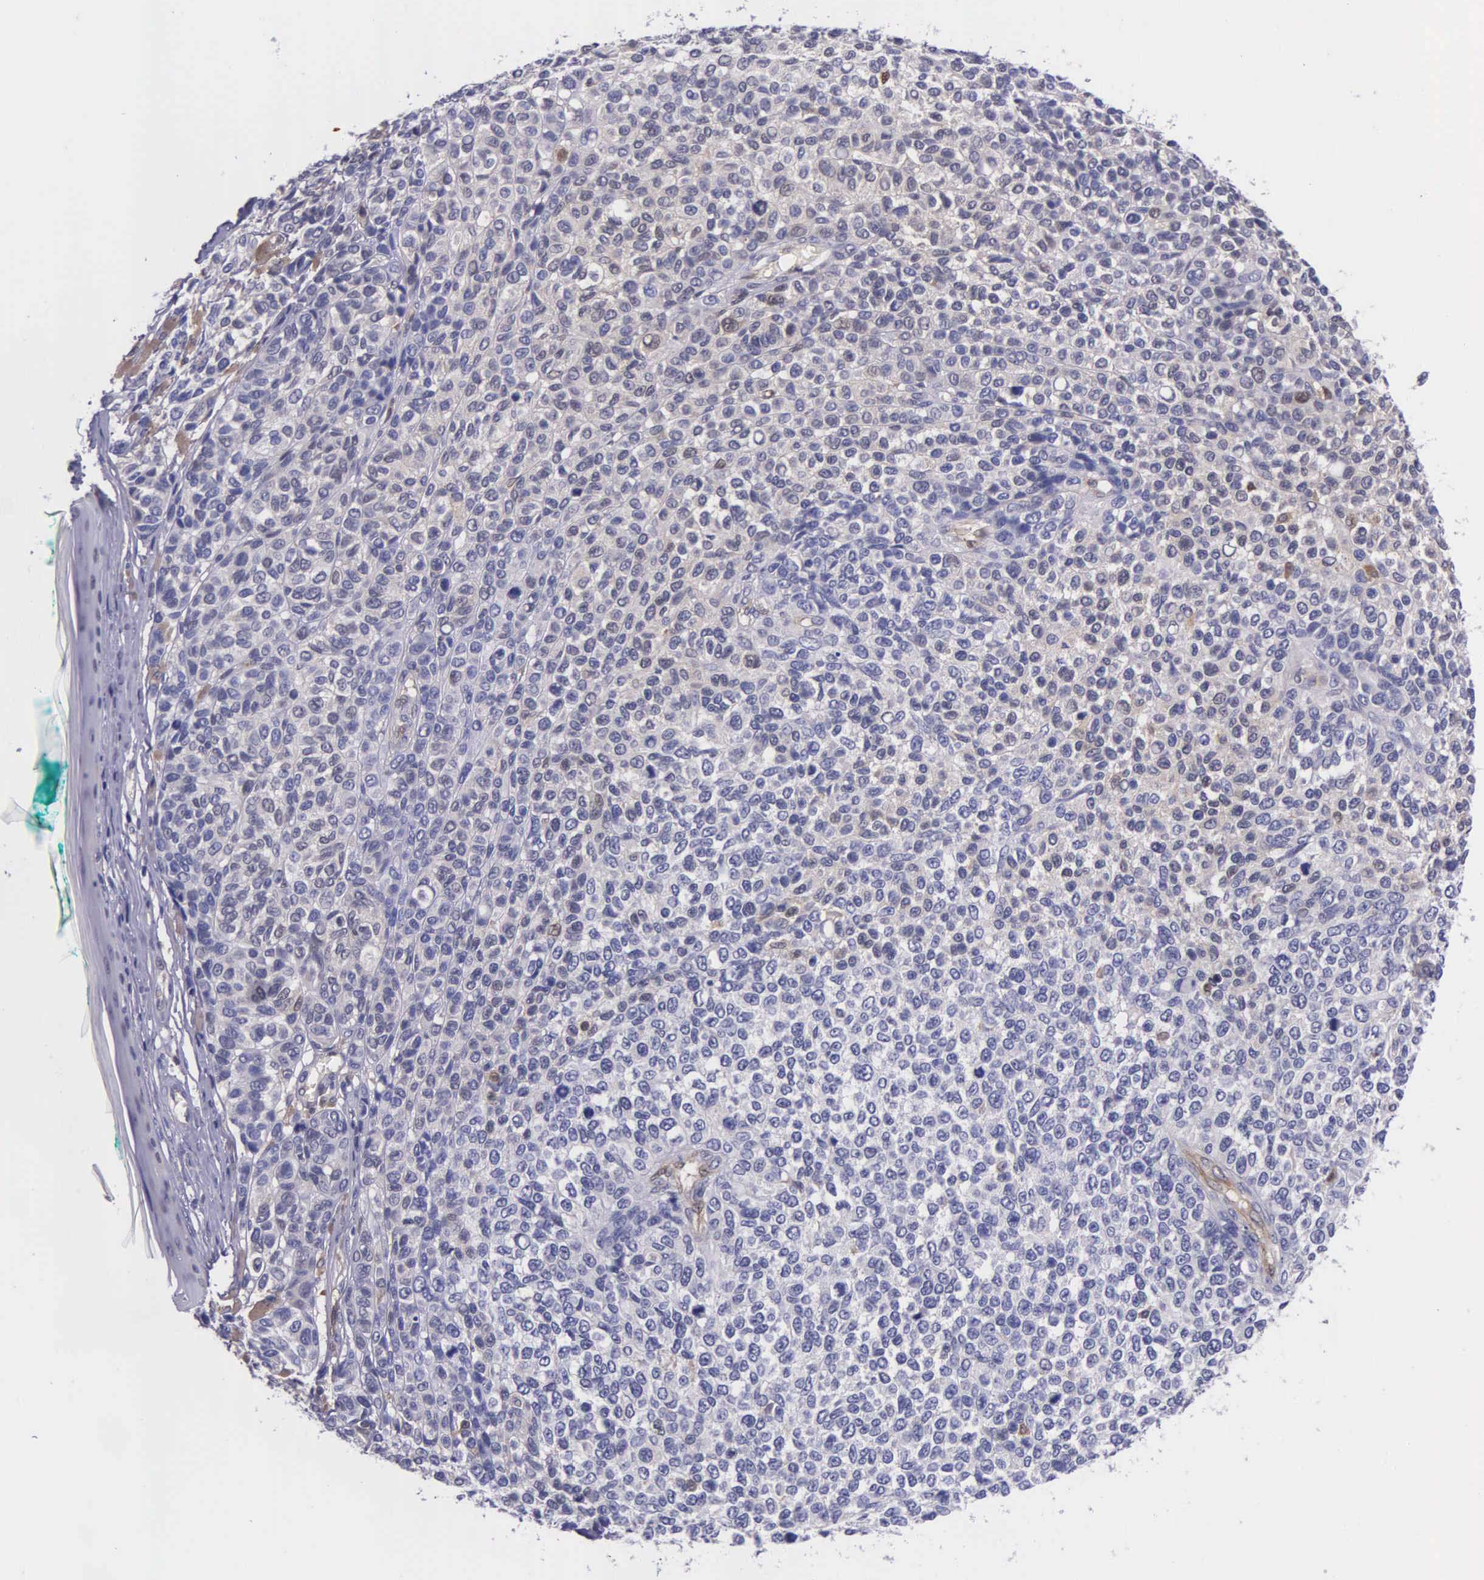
{"staining": {"intensity": "negative", "quantity": "none", "location": "none"}, "tissue": "melanoma", "cell_type": "Tumor cells", "image_type": "cancer", "snomed": [{"axis": "morphology", "description": "Malignant melanoma, NOS"}, {"axis": "topography", "description": "Skin"}], "caption": "Immunohistochemistry (IHC) image of neoplastic tissue: human malignant melanoma stained with DAB (3,3'-diaminobenzidine) reveals no significant protein expression in tumor cells. (Immunohistochemistry (IHC), brightfield microscopy, high magnification).", "gene": "GMPR2", "patient": {"sex": "female", "age": 85}}